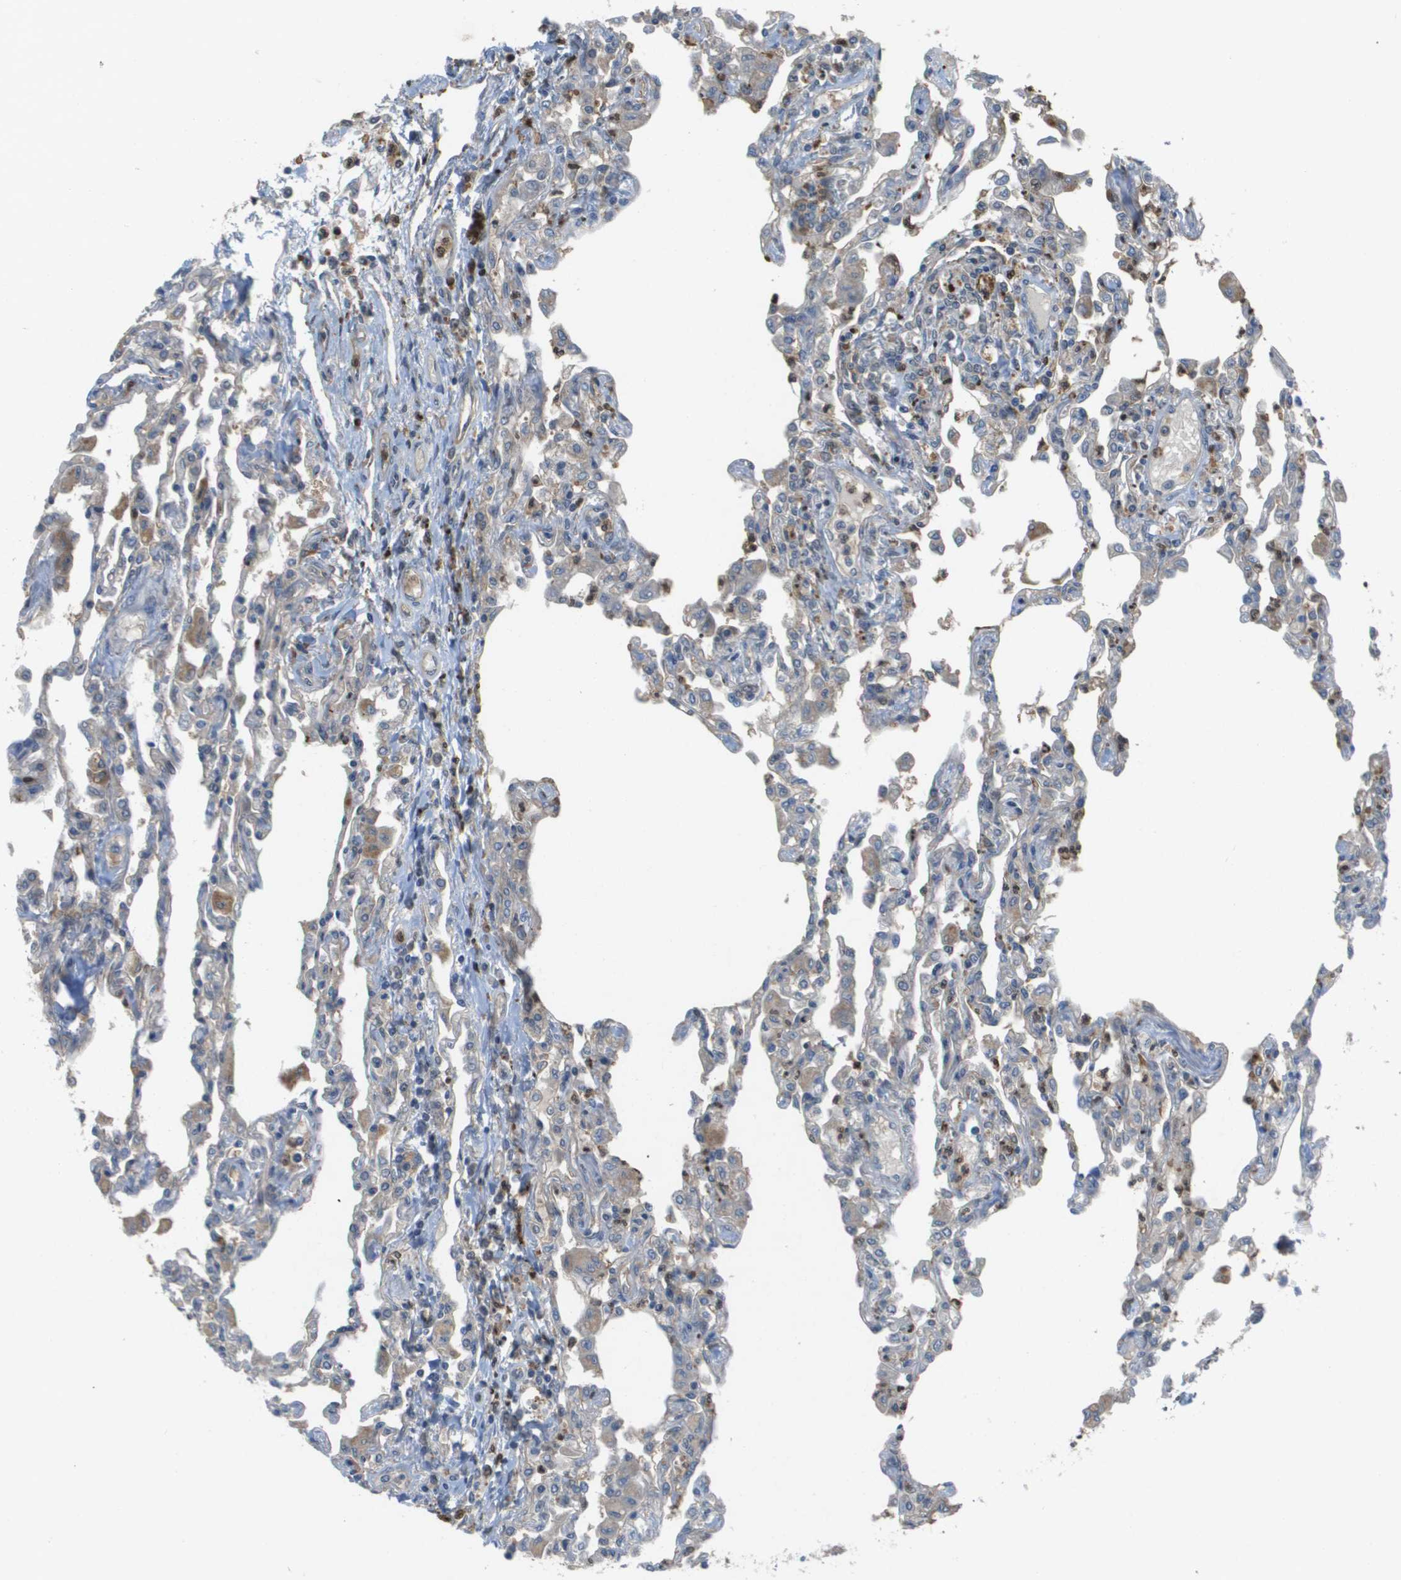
{"staining": {"intensity": "weak", "quantity": "<25%", "location": "cytoplasmic/membranous"}, "tissue": "lung", "cell_type": "Alveolar cells", "image_type": "normal", "snomed": [{"axis": "morphology", "description": "Normal tissue, NOS"}, {"axis": "topography", "description": "Bronchus"}, {"axis": "topography", "description": "Lung"}], "caption": "Unremarkable lung was stained to show a protein in brown. There is no significant staining in alveolar cells. The staining was performed using DAB to visualize the protein expression in brown, while the nuclei were stained in blue with hematoxylin (Magnification: 20x).", "gene": "PALD1", "patient": {"sex": "female", "age": 49}}